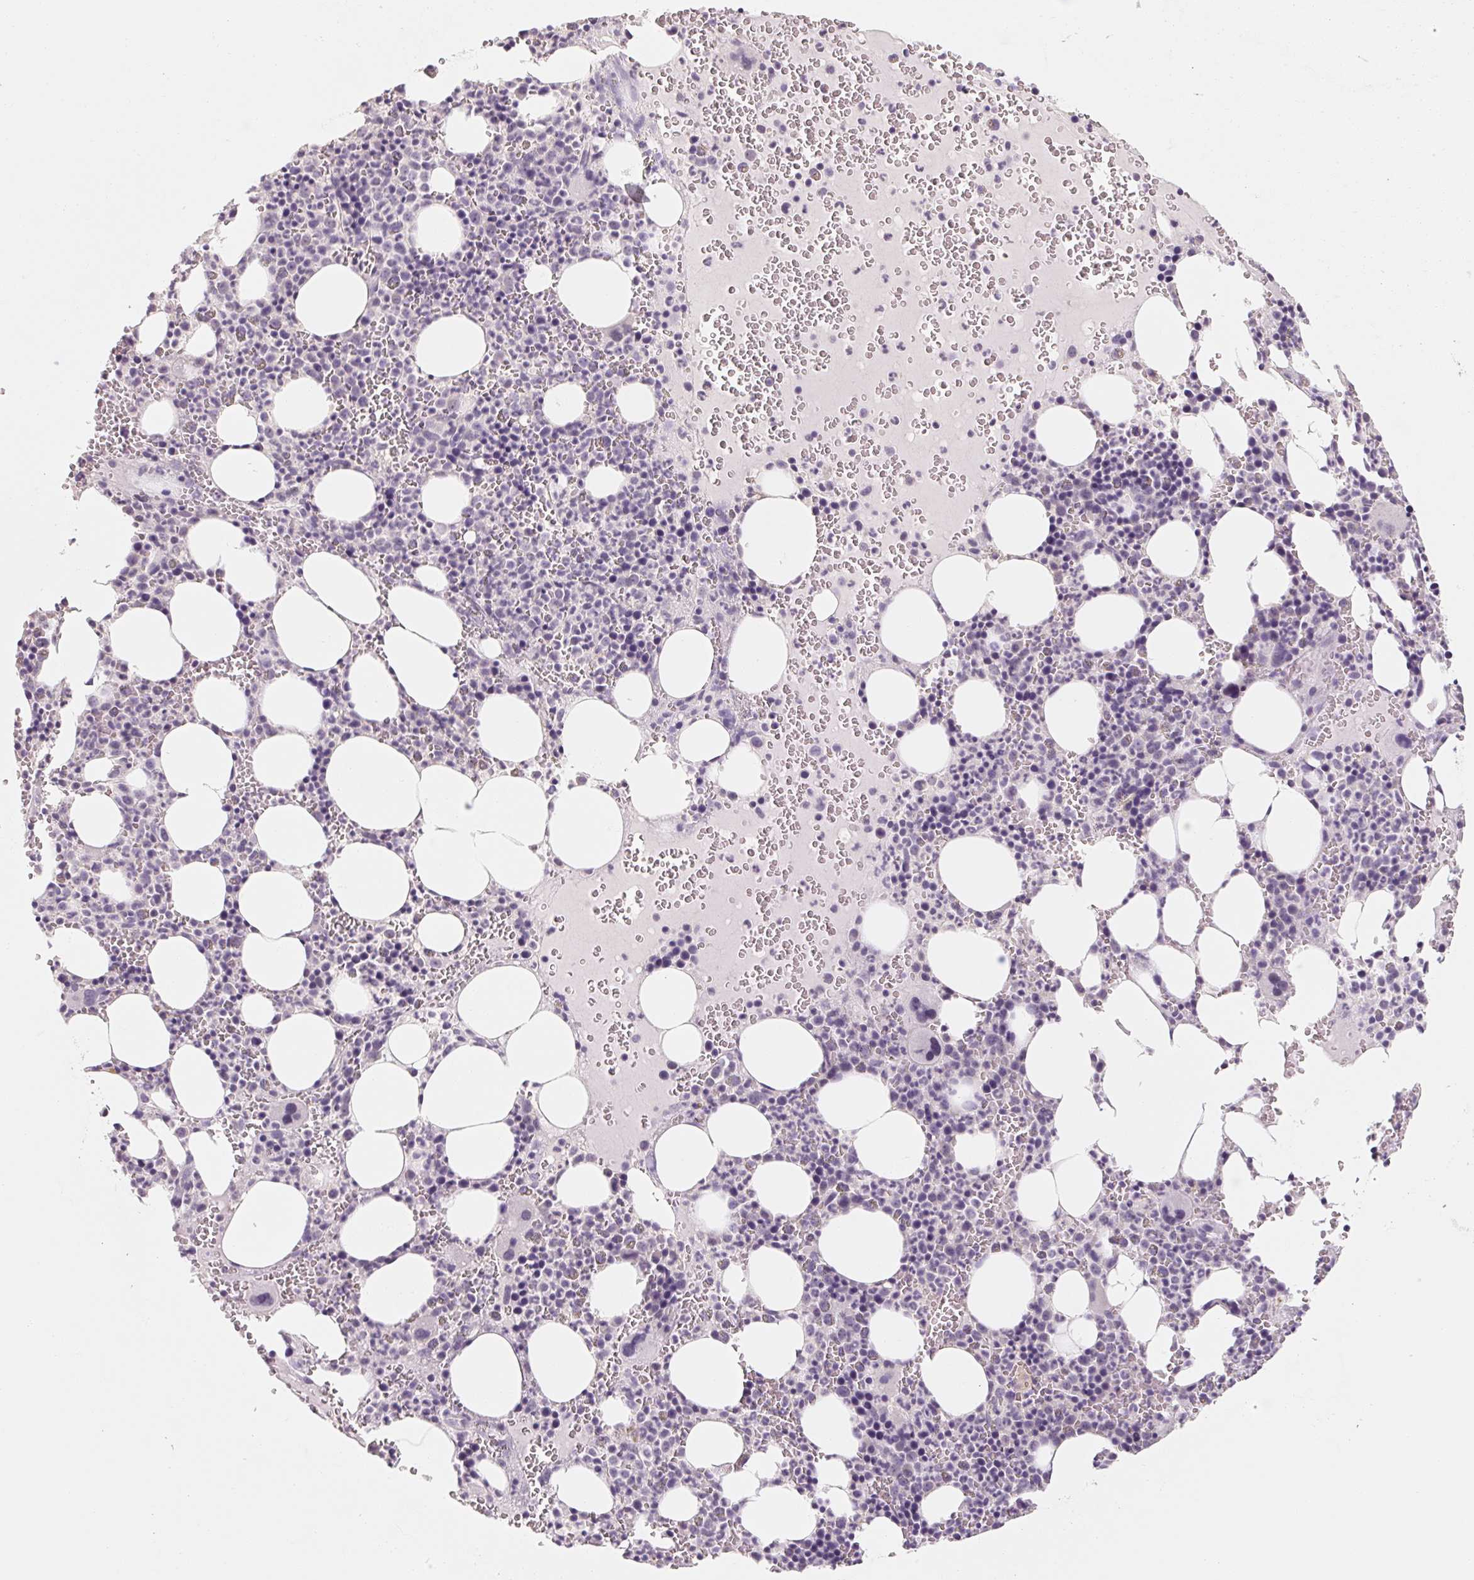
{"staining": {"intensity": "negative", "quantity": "none", "location": "none"}, "tissue": "bone marrow", "cell_type": "Hematopoietic cells", "image_type": "normal", "snomed": [{"axis": "morphology", "description": "Normal tissue, NOS"}, {"axis": "topography", "description": "Bone marrow"}], "caption": "This is an immunohistochemistry histopathology image of unremarkable bone marrow. There is no staining in hematopoietic cells.", "gene": "CAPZA3", "patient": {"sex": "male", "age": 63}}